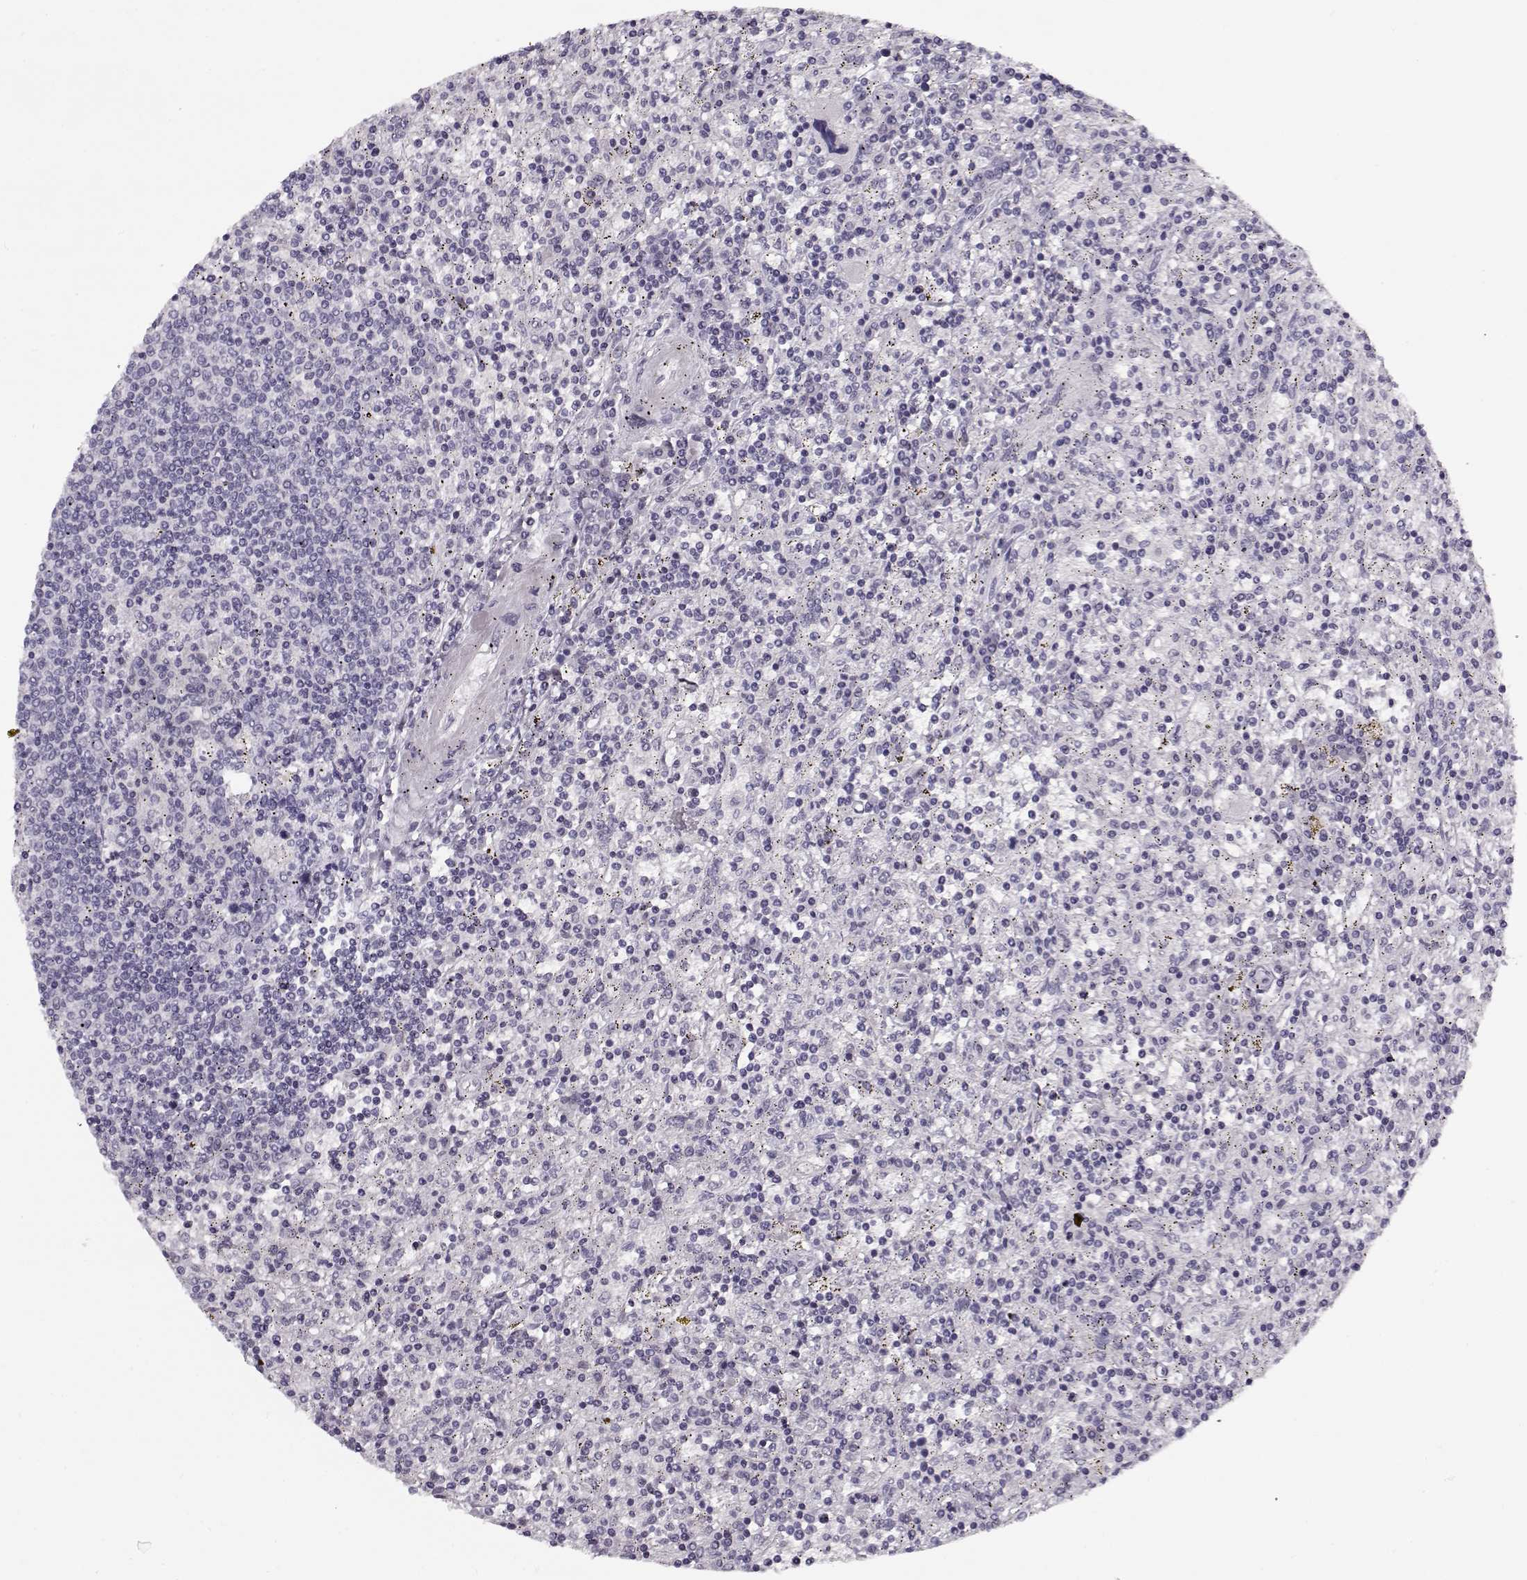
{"staining": {"intensity": "negative", "quantity": "none", "location": "none"}, "tissue": "lymphoma", "cell_type": "Tumor cells", "image_type": "cancer", "snomed": [{"axis": "morphology", "description": "Malignant lymphoma, non-Hodgkin's type, Low grade"}, {"axis": "topography", "description": "Spleen"}], "caption": "Protein analysis of malignant lymphoma, non-Hodgkin's type (low-grade) displays no significant staining in tumor cells.", "gene": "PNMT", "patient": {"sex": "male", "age": 62}}